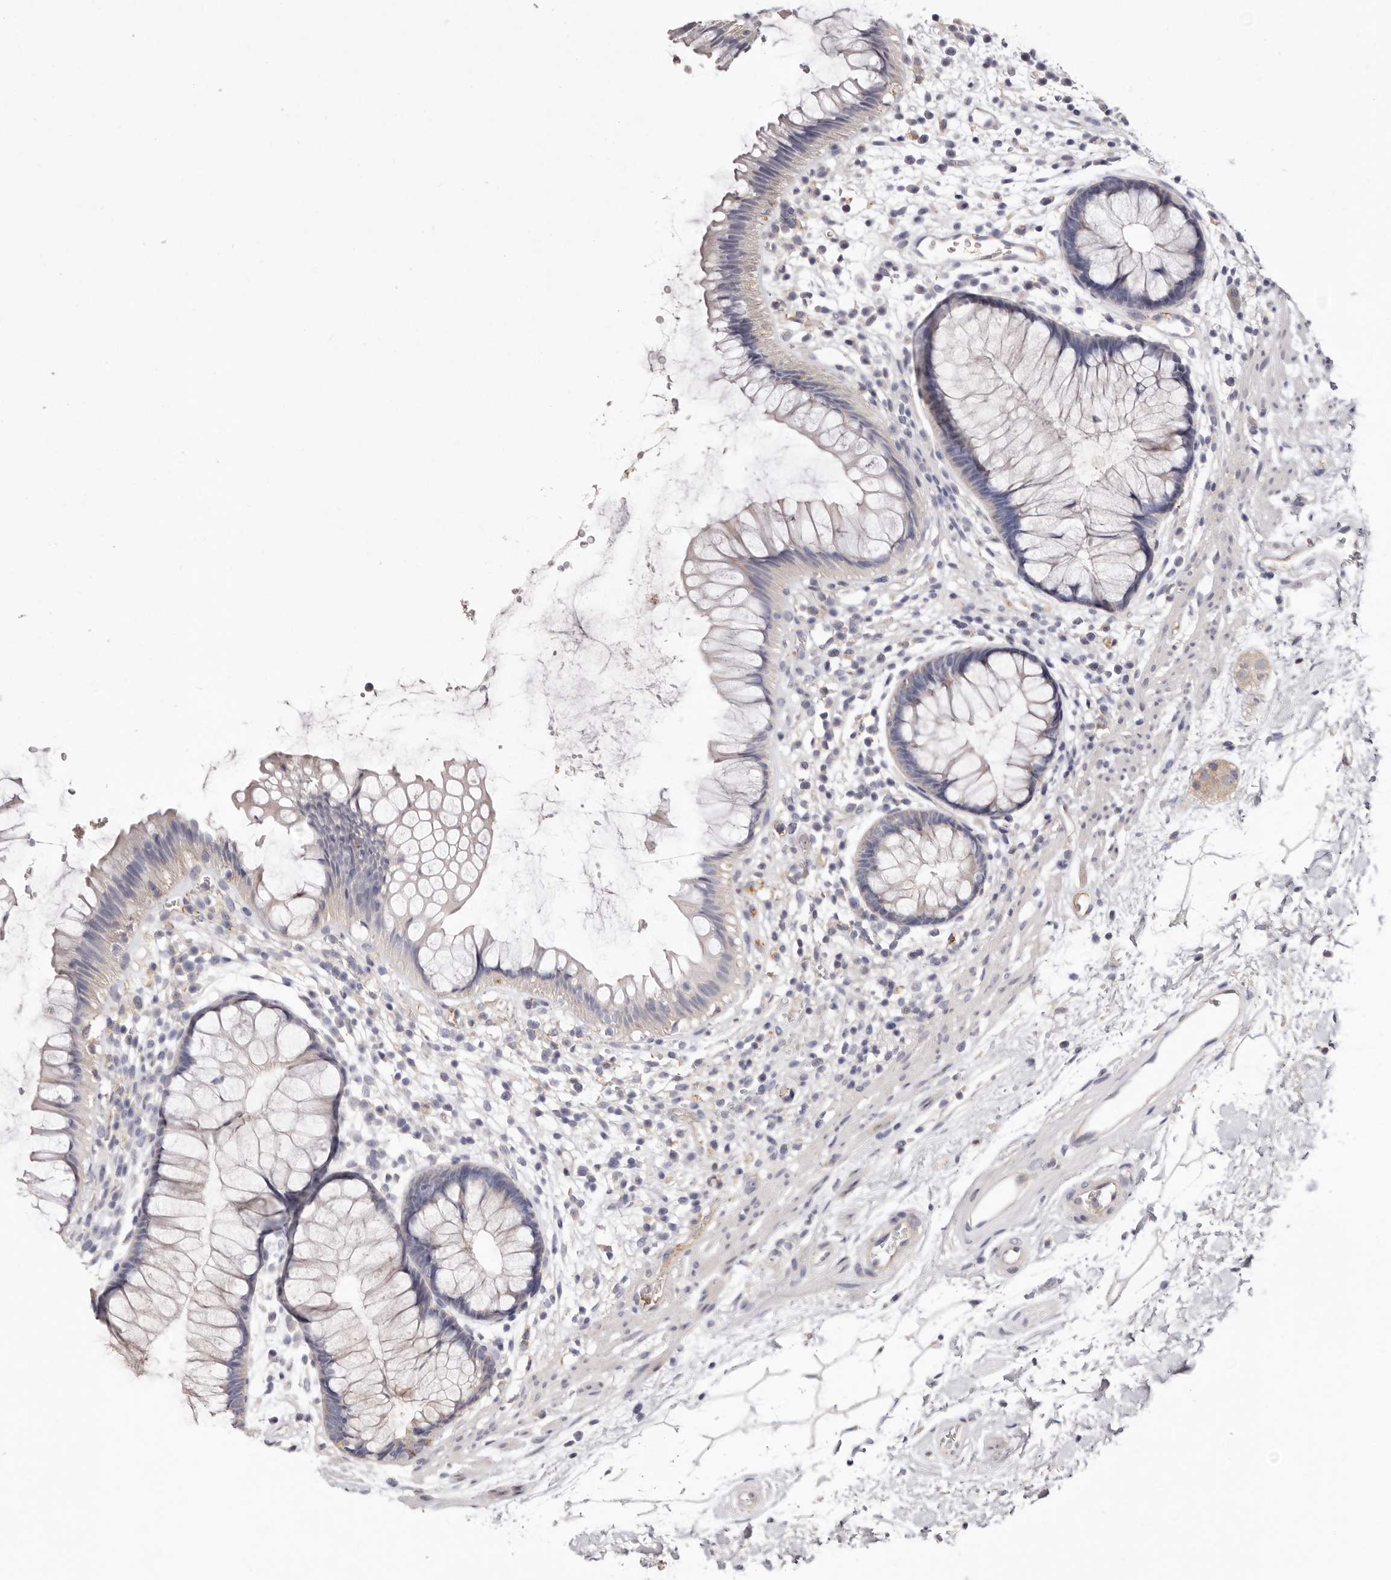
{"staining": {"intensity": "negative", "quantity": "none", "location": "none"}, "tissue": "rectum", "cell_type": "Glandular cells", "image_type": "normal", "snomed": [{"axis": "morphology", "description": "Normal tissue, NOS"}, {"axis": "topography", "description": "Rectum"}], "caption": "Glandular cells show no significant staining in benign rectum.", "gene": "LMLN", "patient": {"sex": "male", "age": 51}}